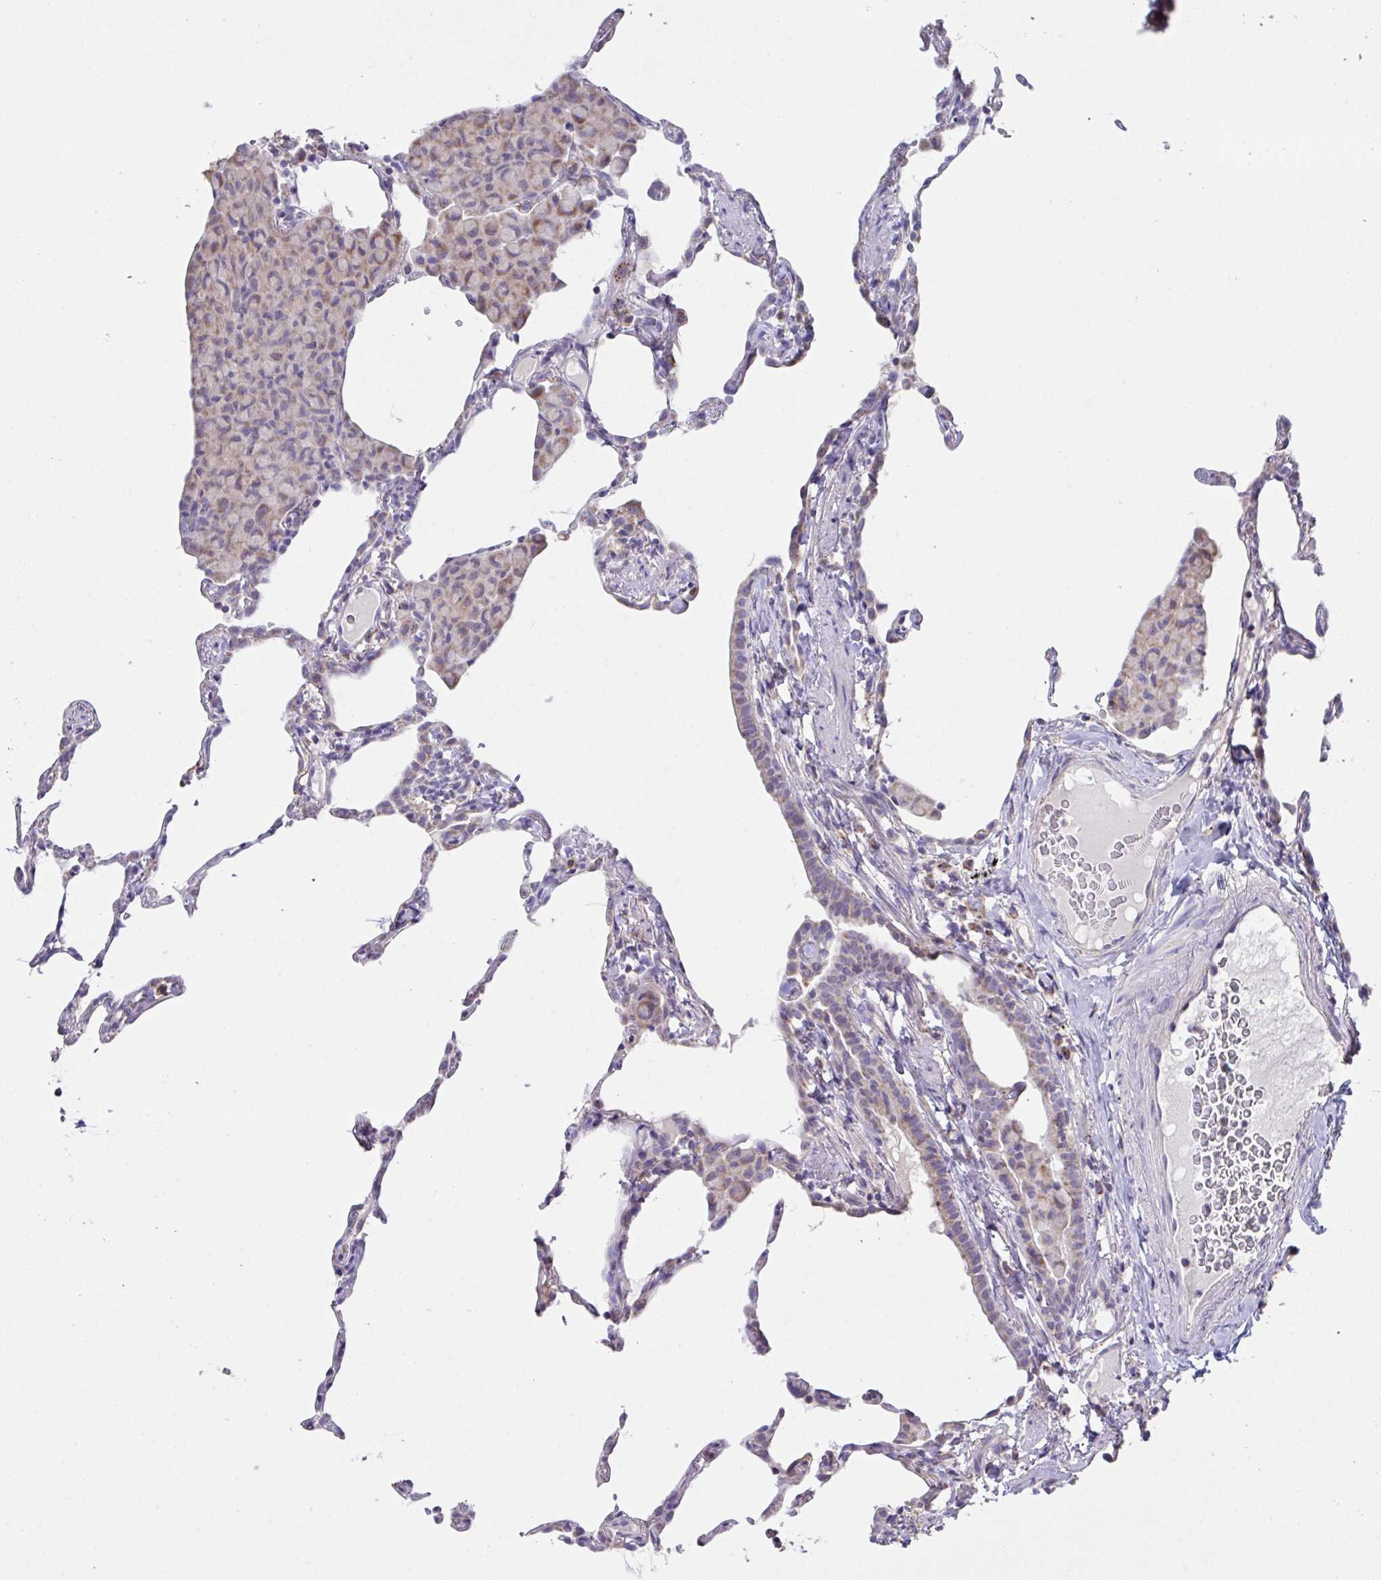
{"staining": {"intensity": "negative", "quantity": "none", "location": "none"}, "tissue": "lung", "cell_type": "Alveolar cells", "image_type": "normal", "snomed": [{"axis": "morphology", "description": "Normal tissue, NOS"}, {"axis": "topography", "description": "Lung"}], "caption": "IHC of normal human lung exhibits no positivity in alveolar cells.", "gene": "DOK7", "patient": {"sex": "female", "age": 57}}